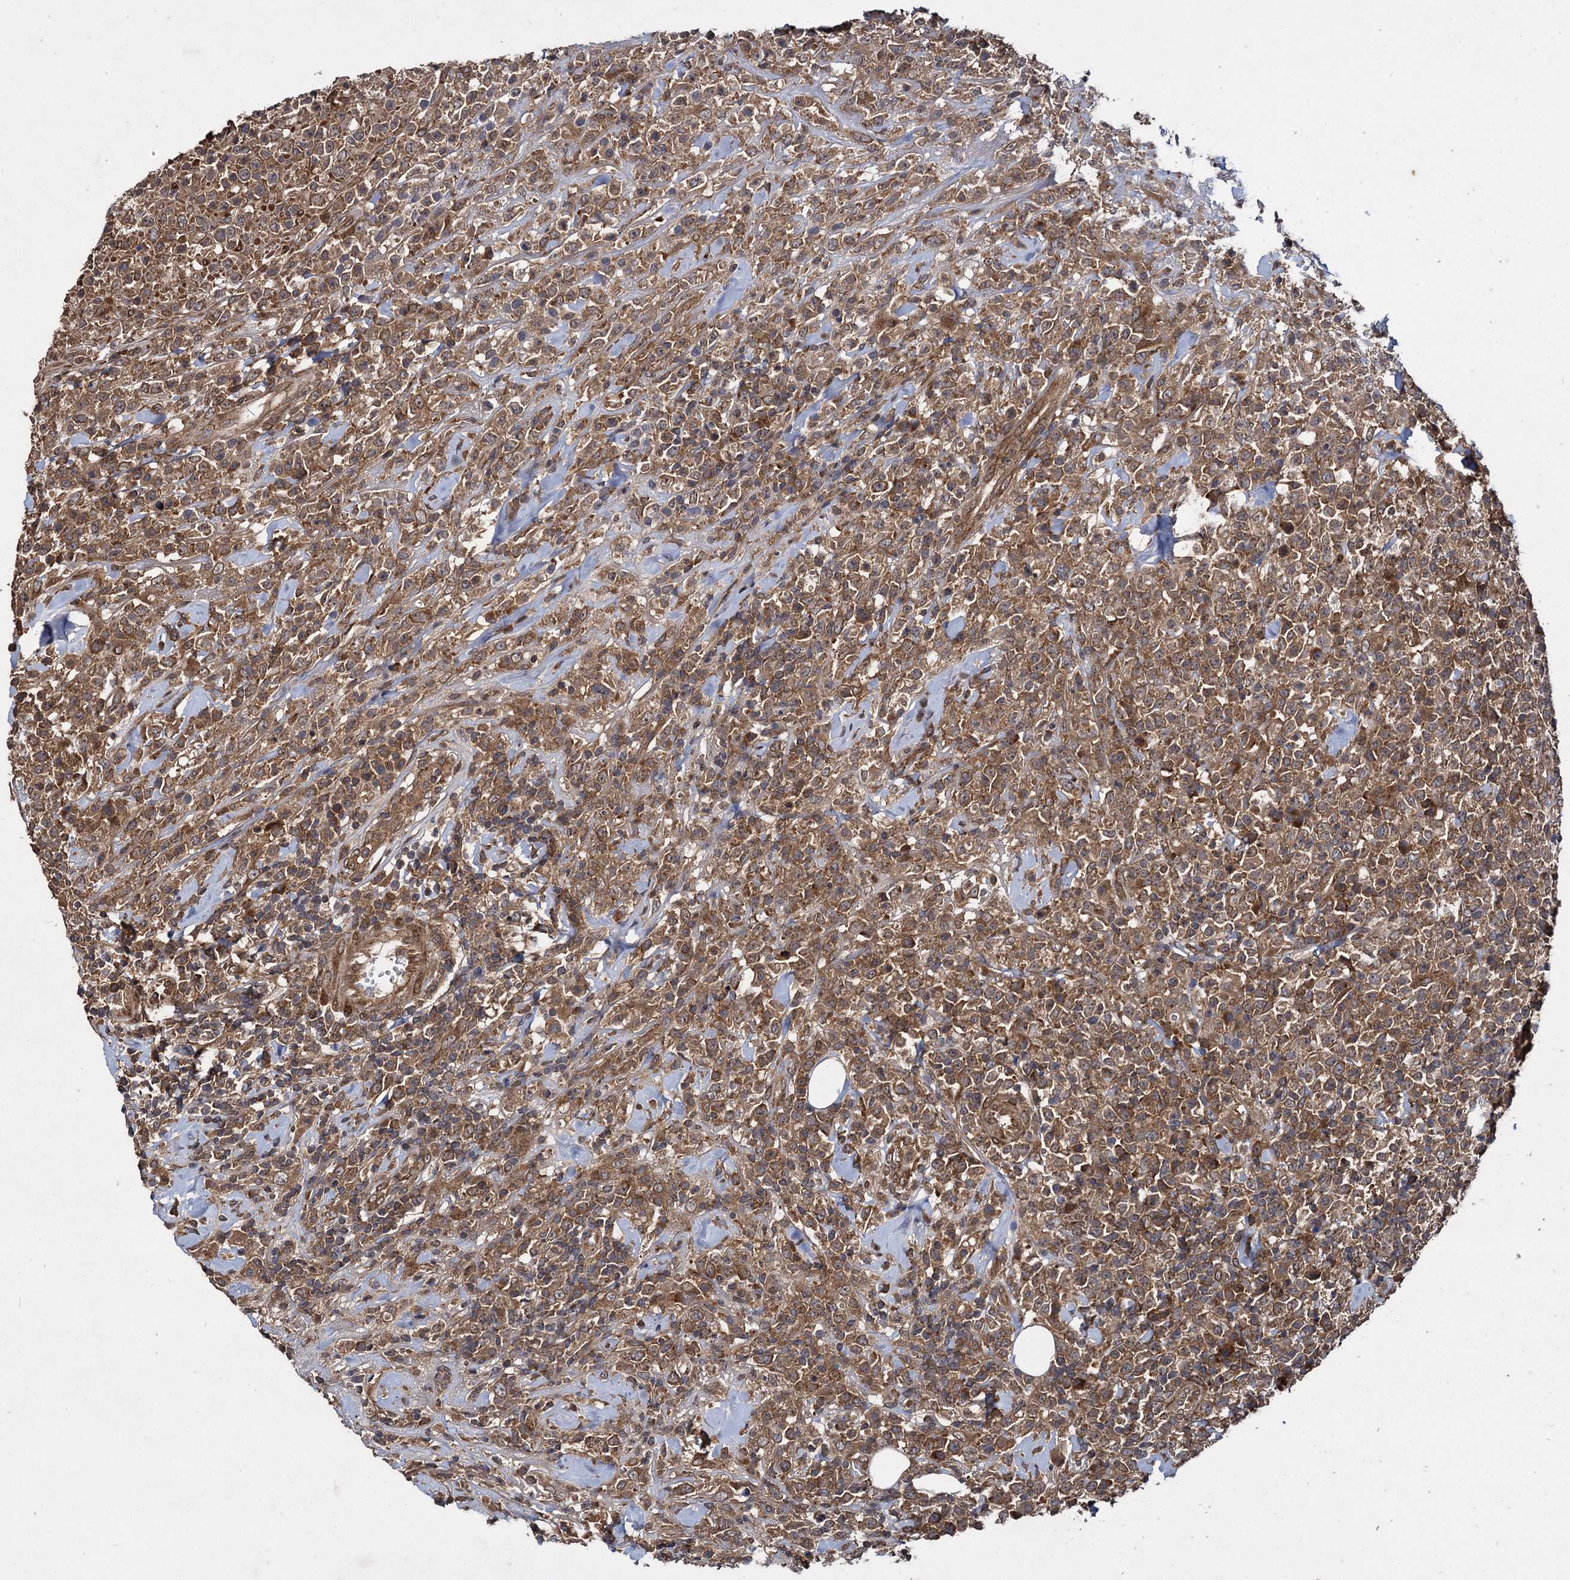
{"staining": {"intensity": "moderate", "quantity": ">75%", "location": "cytoplasmic/membranous"}, "tissue": "lymphoma", "cell_type": "Tumor cells", "image_type": "cancer", "snomed": [{"axis": "morphology", "description": "Malignant lymphoma, non-Hodgkin's type, High grade"}, {"axis": "topography", "description": "Colon"}], "caption": "A brown stain highlights moderate cytoplasmic/membranous staining of a protein in high-grade malignant lymphoma, non-Hodgkin's type tumor cells.", "gene": "DCP1B", "patient": {"sex": "female", "age": 53}}